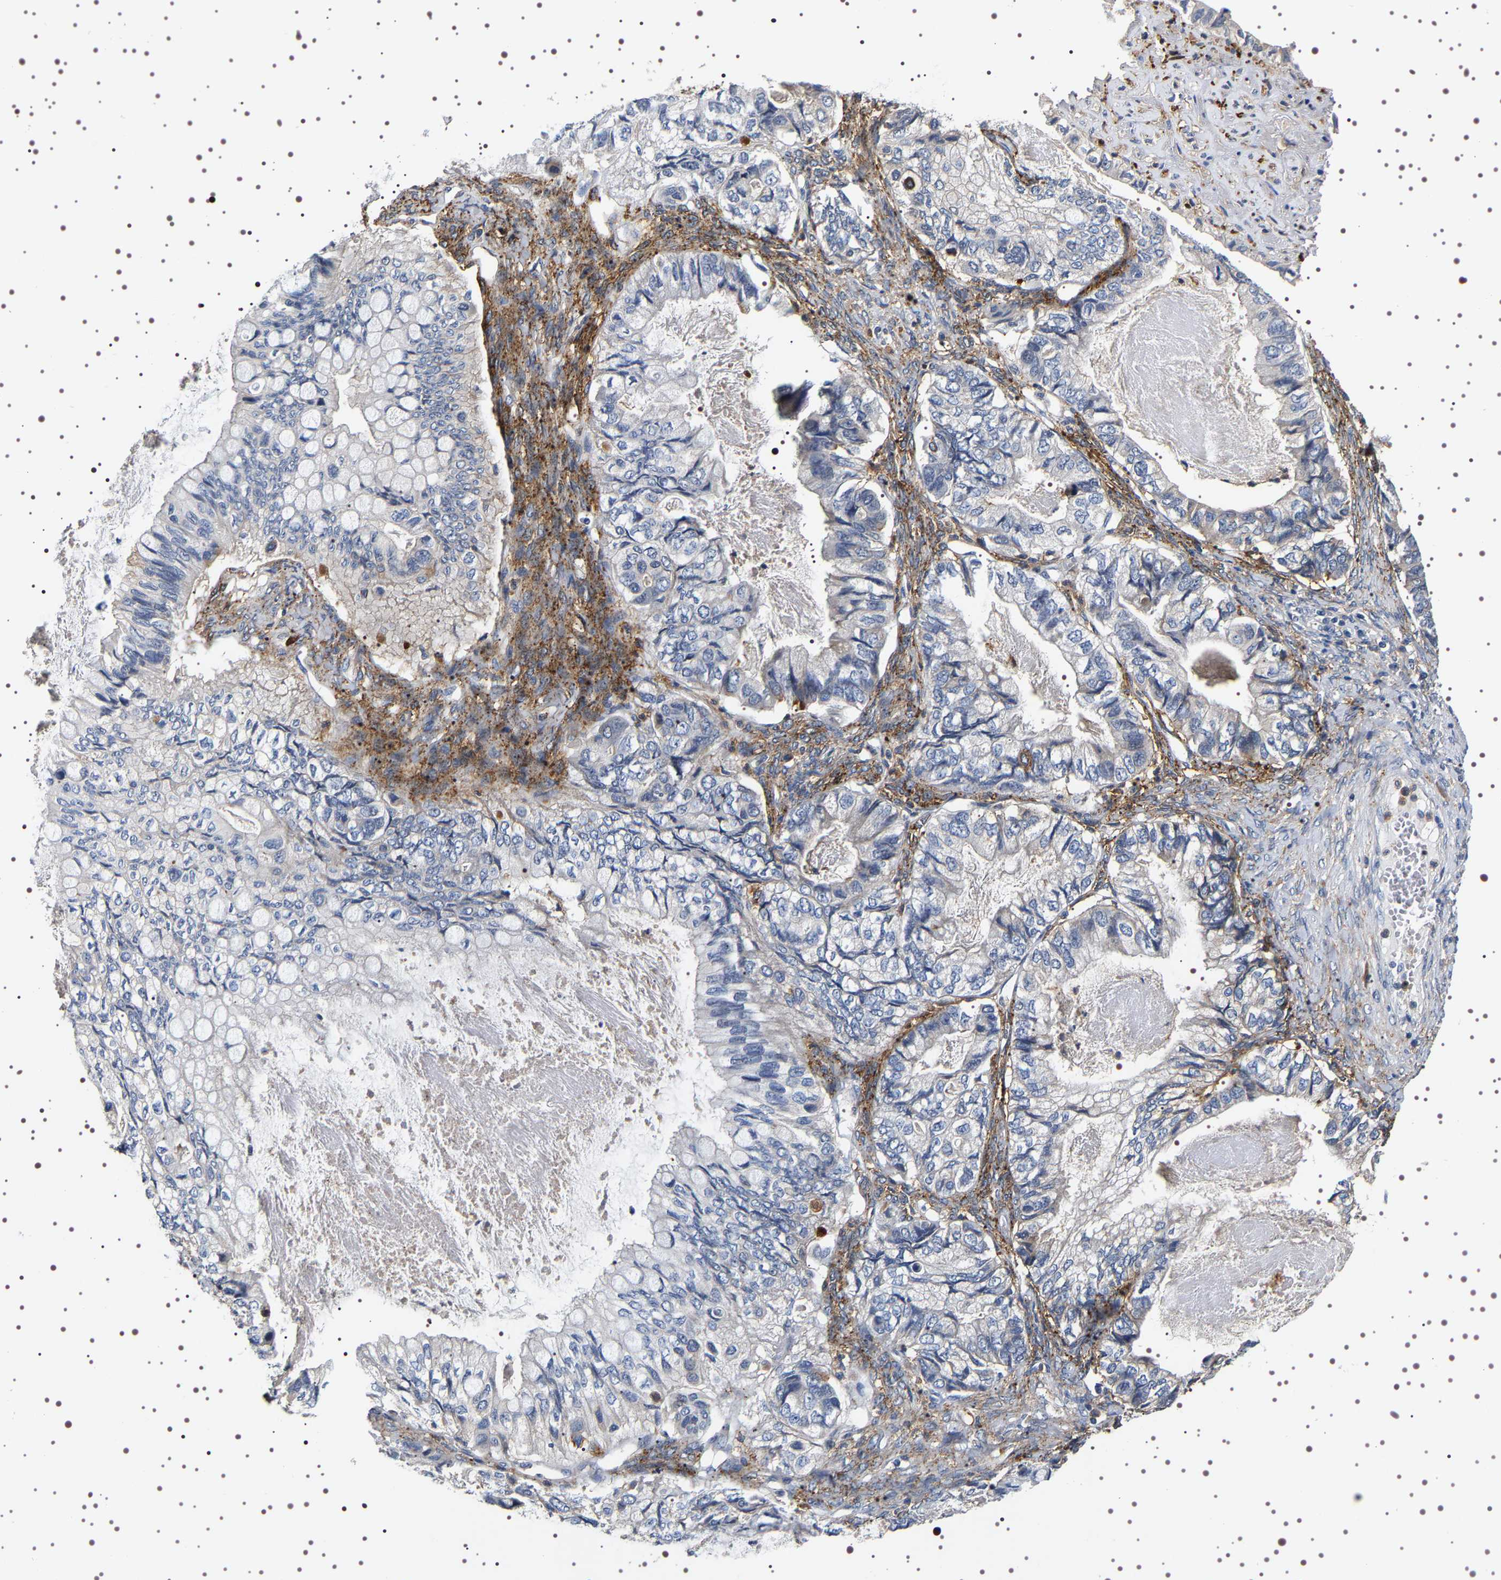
{"staining": {"intensity": "negative", "quantity": "none", "location": "none"}, "tissue": "ovarian cancer", "cell_type": "Tumor cells", "image_type": "cancer", "snomed": [{"axis": "morphology", "description": "Cystadenocarcinoma, mucinous, NOS"}, {"axis": "topography", "description": "Ovary"}], "caption": "DAB immunohistochemical staining of human ovarian cancer (mucinous cystadenocarcinoma) shows no significant staining in tumor cells.", "gene": "ALPL", "patient": {"sex": "female", "age": 80}}